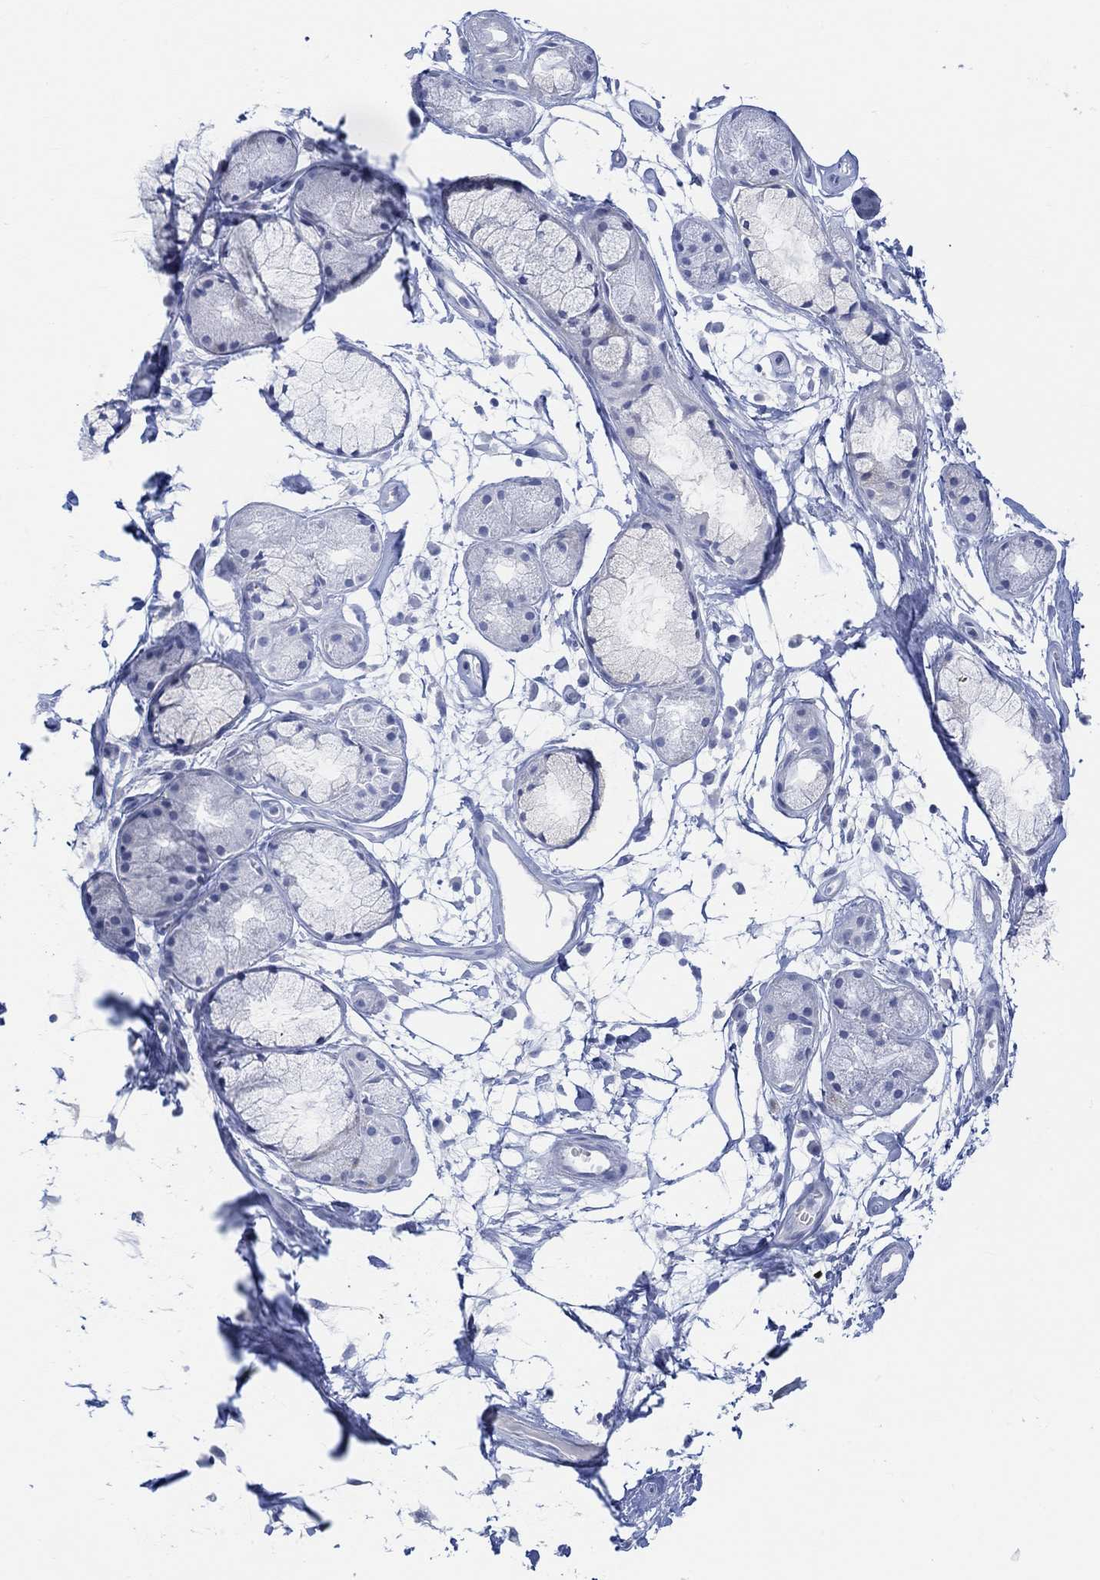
{"staining": {"intensity": "negative", "quantity": "none", "location": "none"}, "tissue": "soft tissue", "cell_type": "Chondrocytes", "image_type": "normal", "snomed": [{"axis": "morphology", "description": "Normal tissue, NOS"}, {"axis": "morphology", "description": "Squamous cell carcinoma, NOS"}, {"axis": "topography", "description": "Cartilage tissue"}, {"axis": "topography", "description": "Lung"}], "caption": "DAB (3,3'-diaminobenzidine) immunohistochemical staining of benign human soft tissue reveals no significant staining in chondrocytes.", "gene": "AK8", "patient": {"sex": "male", "age": 66}}